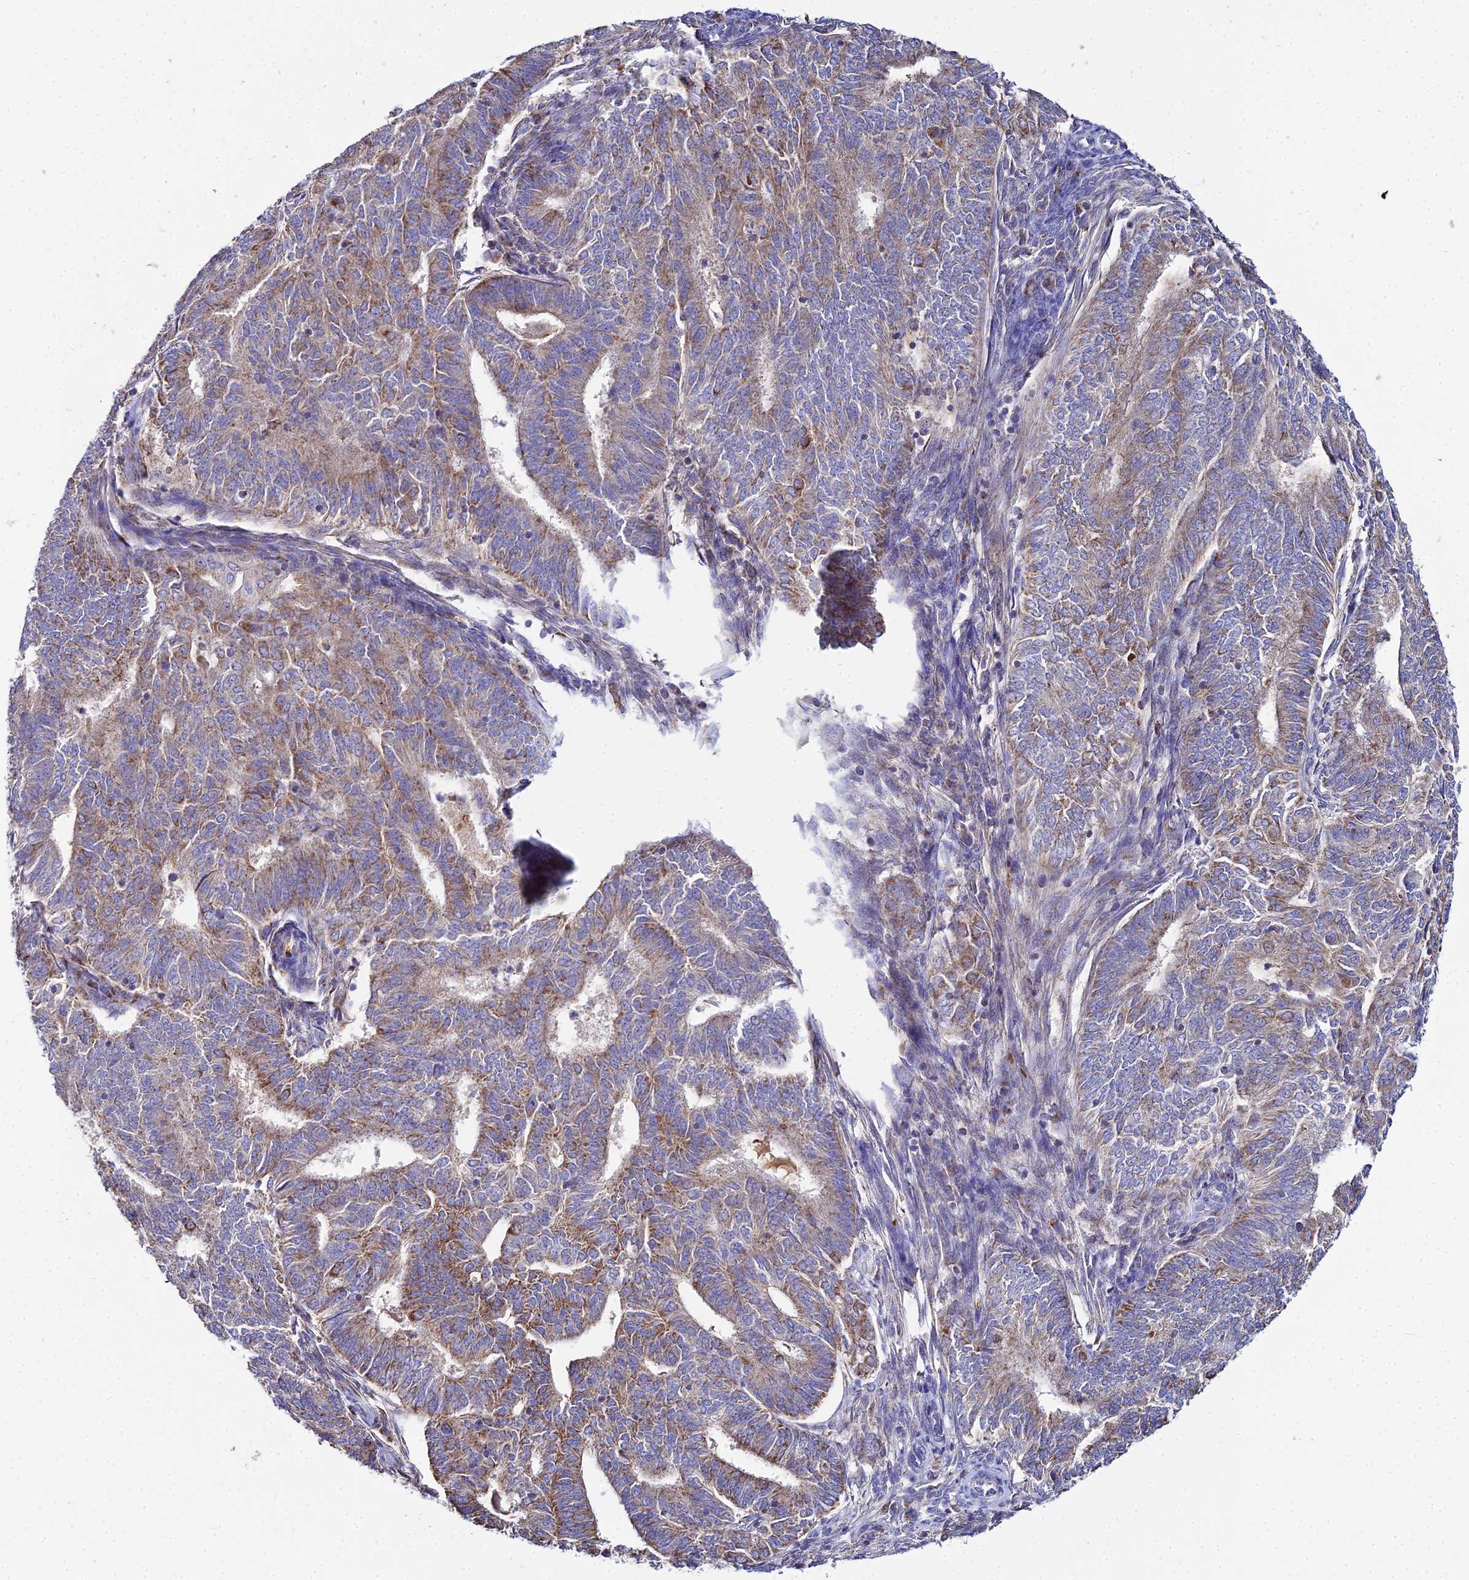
{"staining": {"intensity": "weak", "quantity": "25%-75%", "location": "cytoplasmic/membranous"}, "tissue": "endometrial cancer", "cell_type": "Tumor cells", "image_type": "cancer", "snomed": [{"axis": "morphology", "description": "Adenocarcinoma, NOS"}, {"axis": "topography", "description": "Endometrium"}], "caption": "Endometrial adenocarcinoma stained with a protein marker demonstrates weak staining in tumor cells.", "gene": "TYW5", "patient": {"sex": "female", "age": 62}}